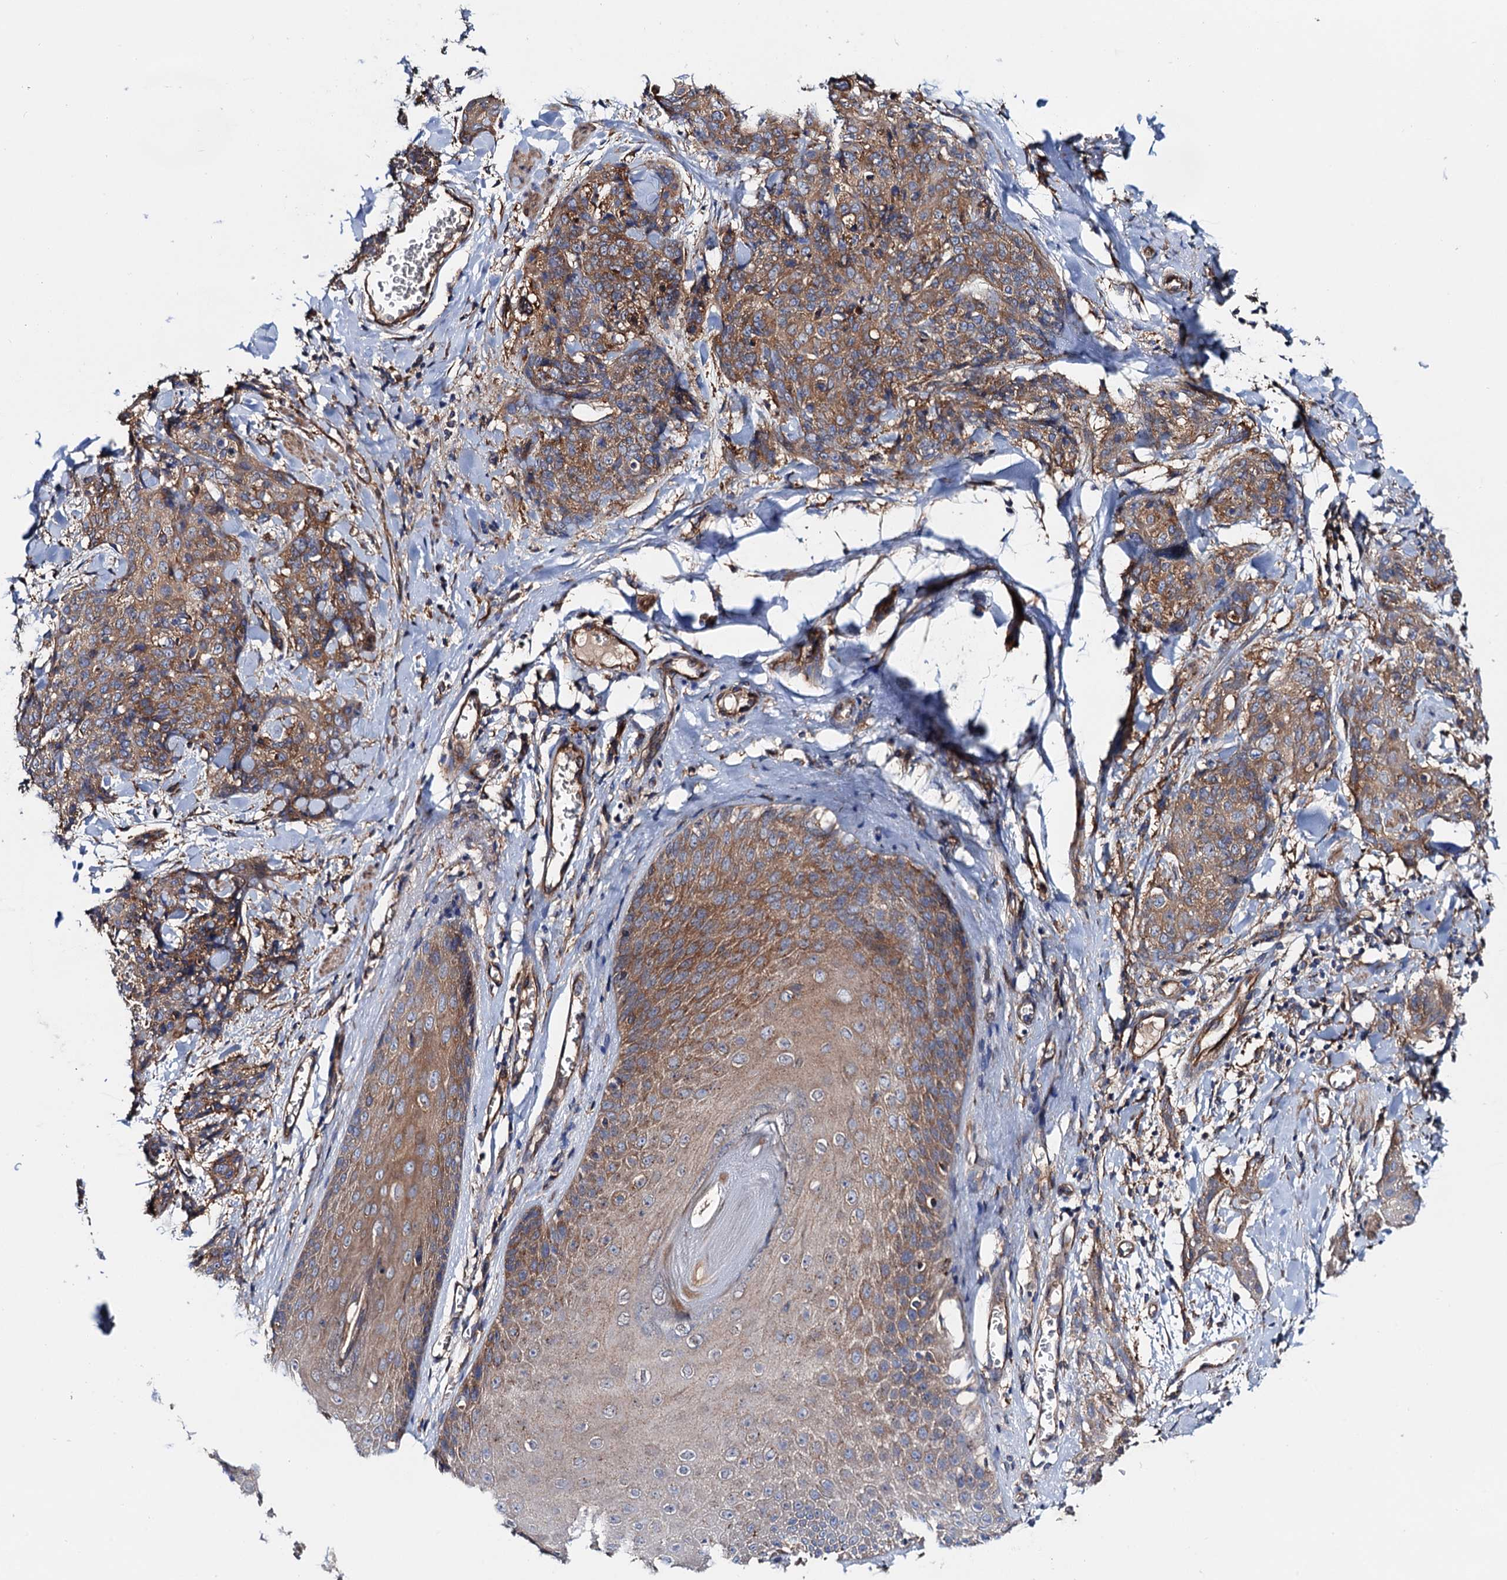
{"staining": {"intensity": "moderate", "quantity": ">75%", "location": "cytoplasmic/membranous"}, "tissue": "skin cancer", "cell_type": "Tumor cells", "image_type": "cancer", "snomed": [{"axis": "morphology", "description": "Squamous cell carcinoma, NOS"}, {"axis": "topography", "description": "Skin"}, {"axis": "topography", "description": "Vulva"}], "caption": "Squamous cell carcinoma (skin) was stained to show a protein in brown. There is medium levels of moderate cytoplasmic/membranous positivity in approximately >75% of tumor cells.", "gene": "MRPL48", "patient": {"sex": "female", "age": 85}}